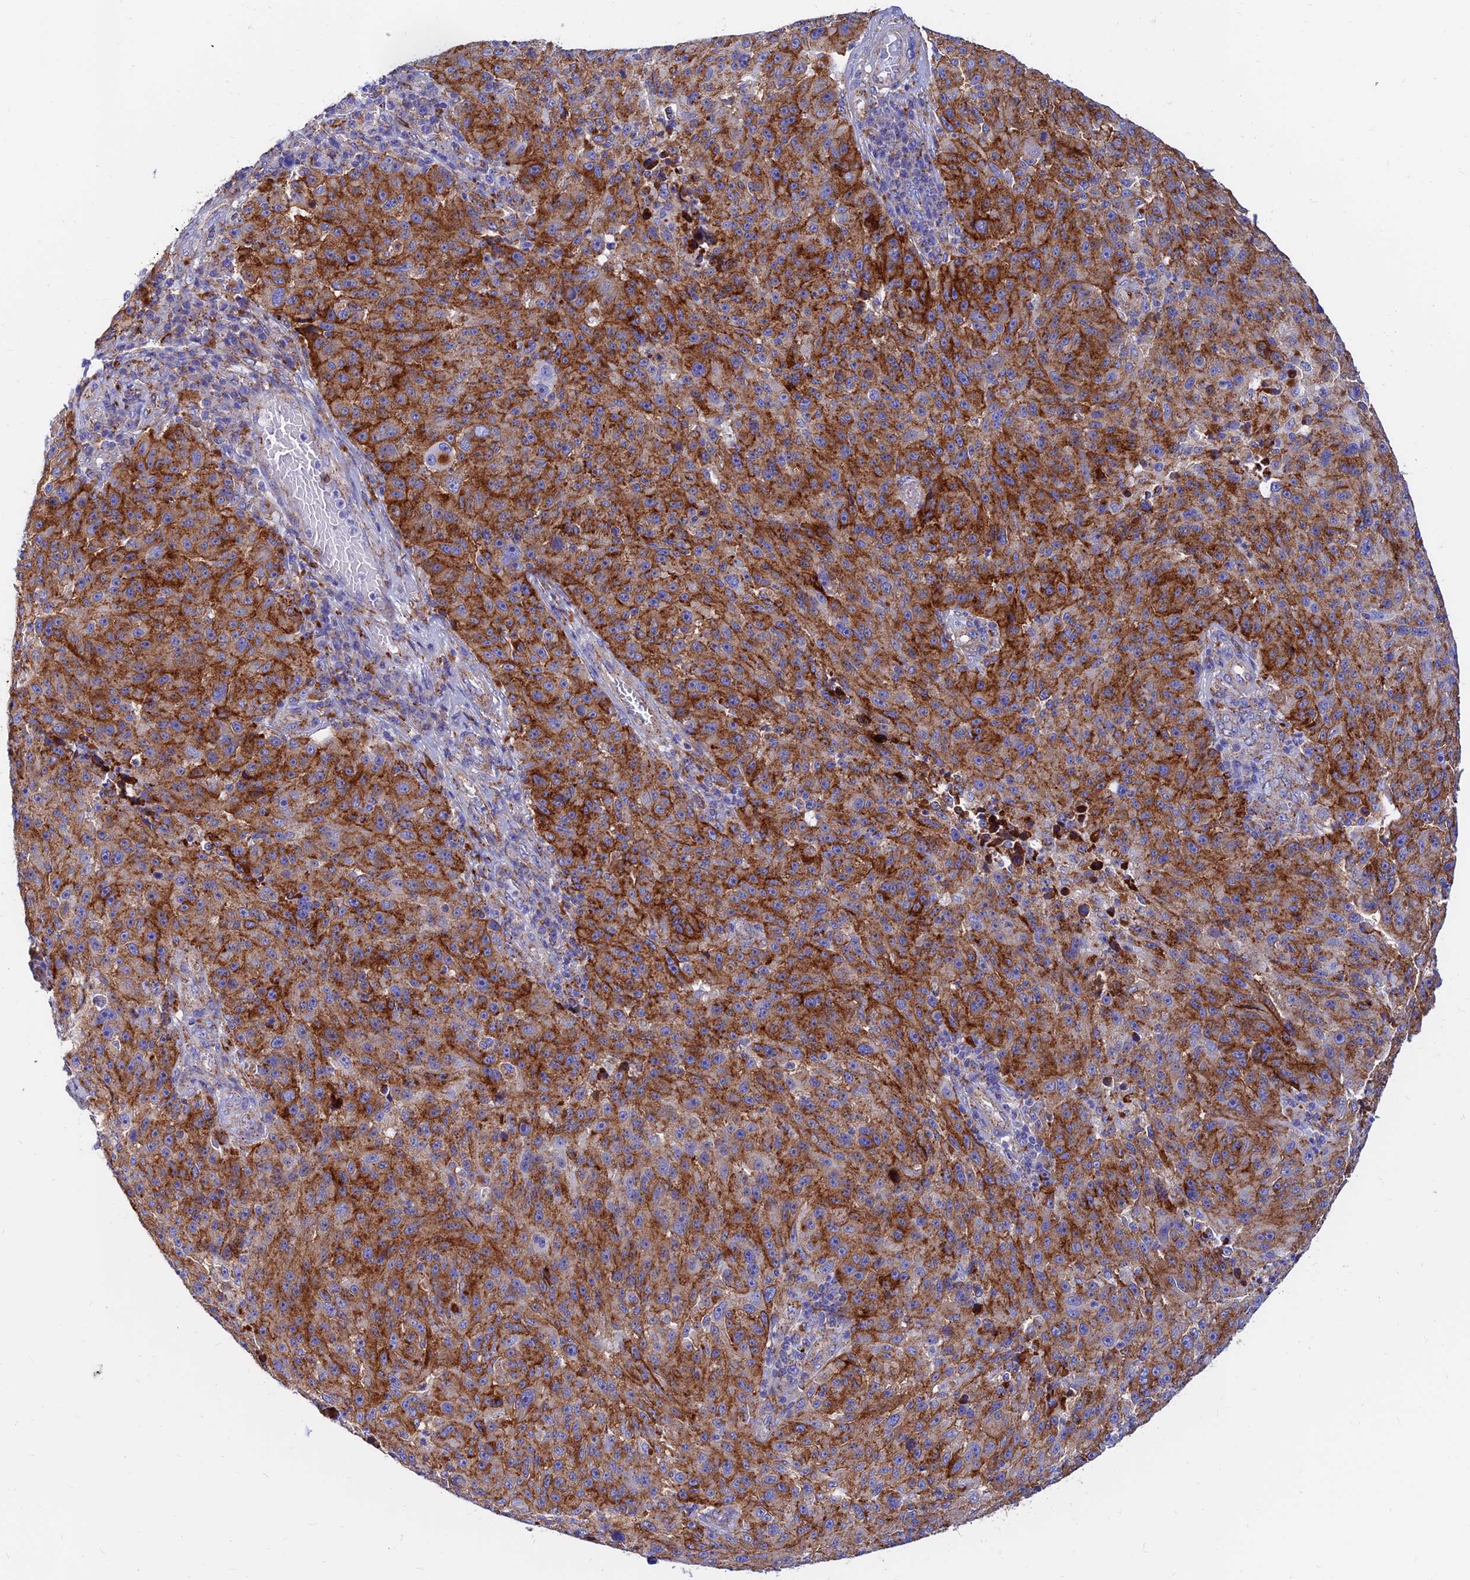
{"staining": {"intensity": "strong", "quantity": ">75%", "location": "cytoplasmic/membranous"}, "tissue": "melanoma", "cell_type": "Tumor cells", "image_type": "cancer", "snomed": [{"axis": "morphology", "description": "Malignant melanoma, NOS"}, {"axis": "topography", "description": "Skin"}], "caption": "The immunohistochemical stain shows strong cytoplasmic/membranous expression in tumor cells of melanoma tissue. The staining is performed using DAB brown chromogen to label protein expression. The nuclei are counter-stained blue using hematoxylin.", "gene": "SPNS1", "patient": {"sex": "male", "age": 53}}